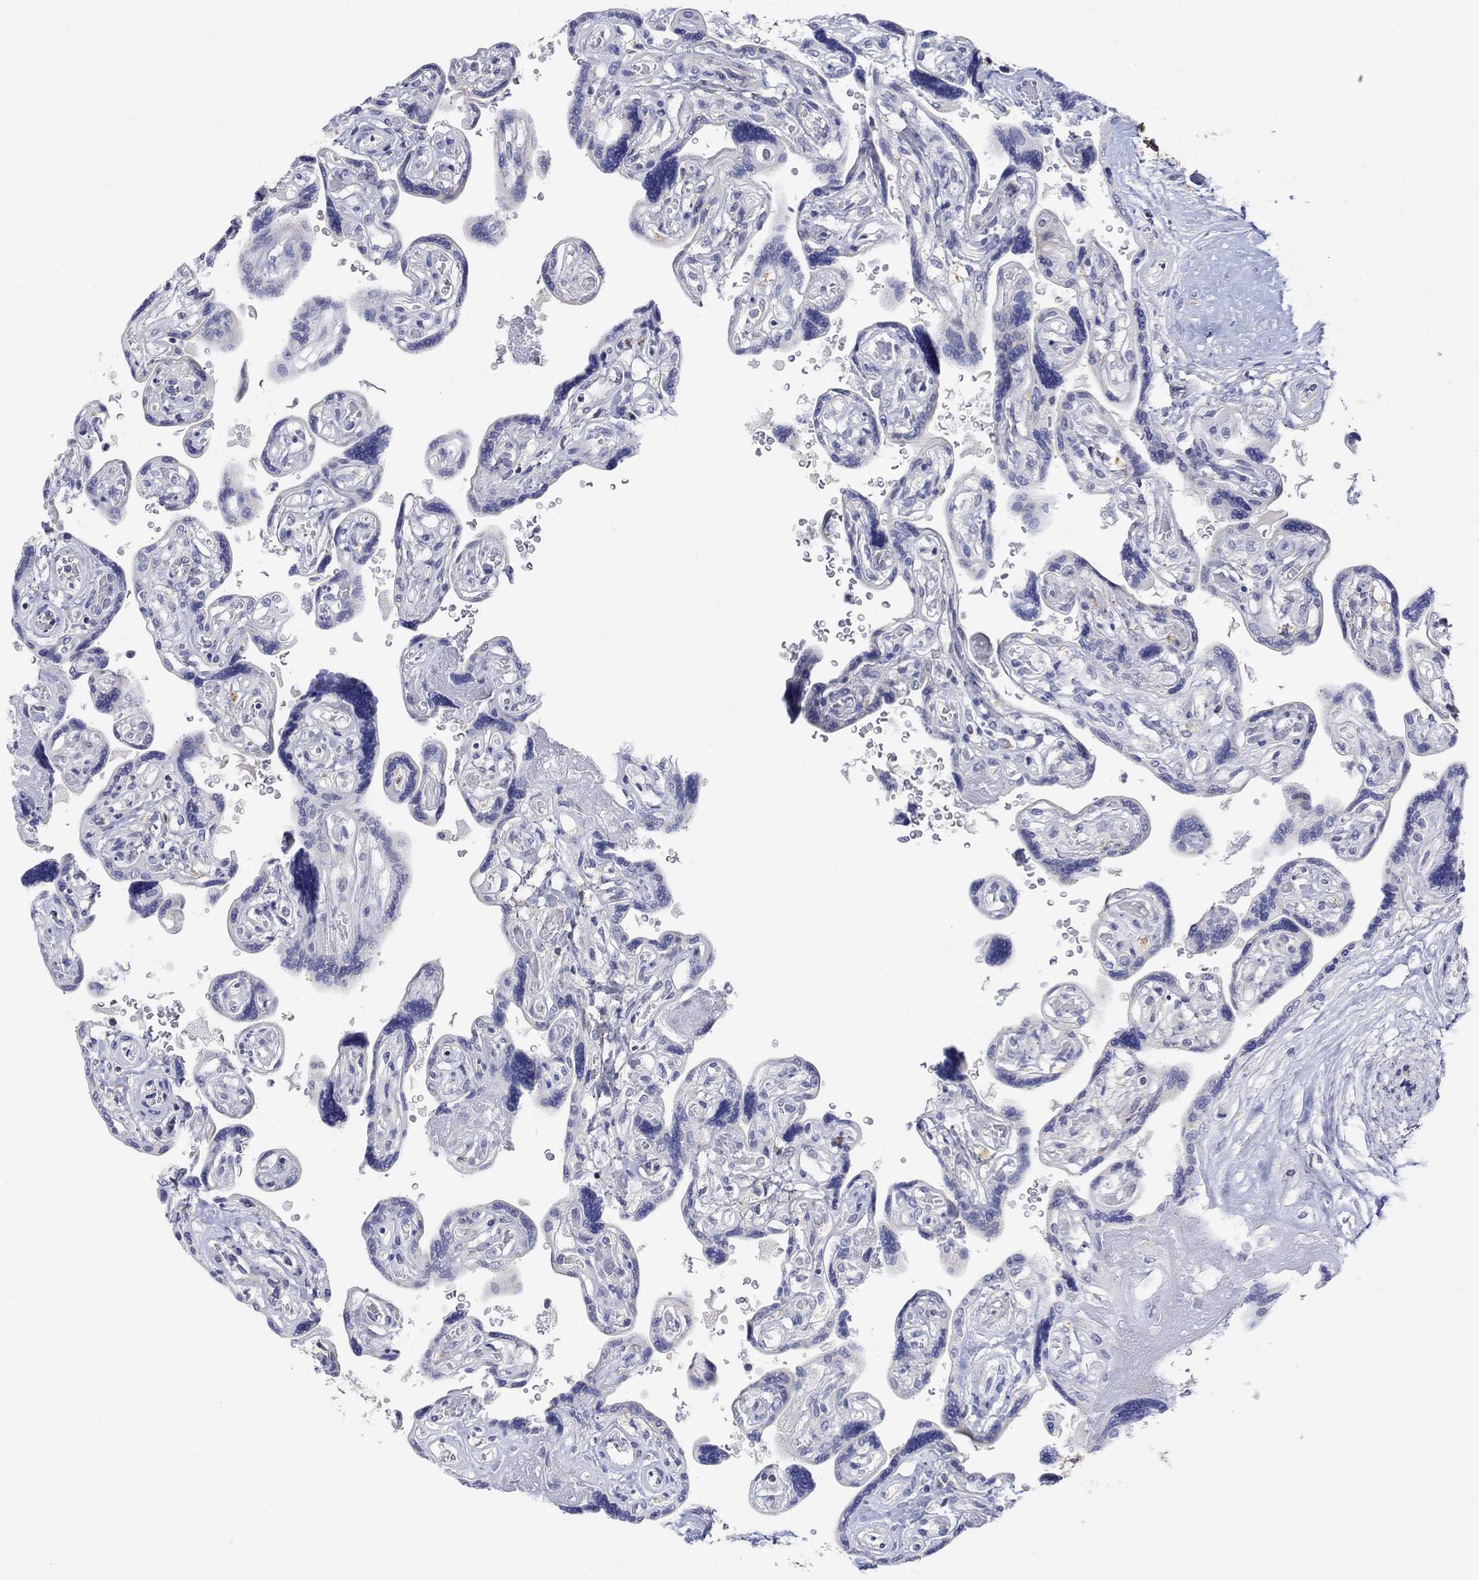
{"staining": {"intensity": "negative", "quantity": "none", "location": "none"}, "tissue": "placenta", "cell_type": "Decidual cells", "image_type": "normal", "snomed": [{"axis": "morphology", "description": "Normal tissue, NOS"}, {"axis": "topography", "description": "Placenta"}], "caption": "IHC image of benign placenta: human placenta stained with DAB shows no significant protein positivity in decidual cells. The staining is performed using DAB brown chromogen with nuclei counter-stained in using hematoxylin.", "gene": "FNDC5", "patient": {"sex": "female", "age": 32}}